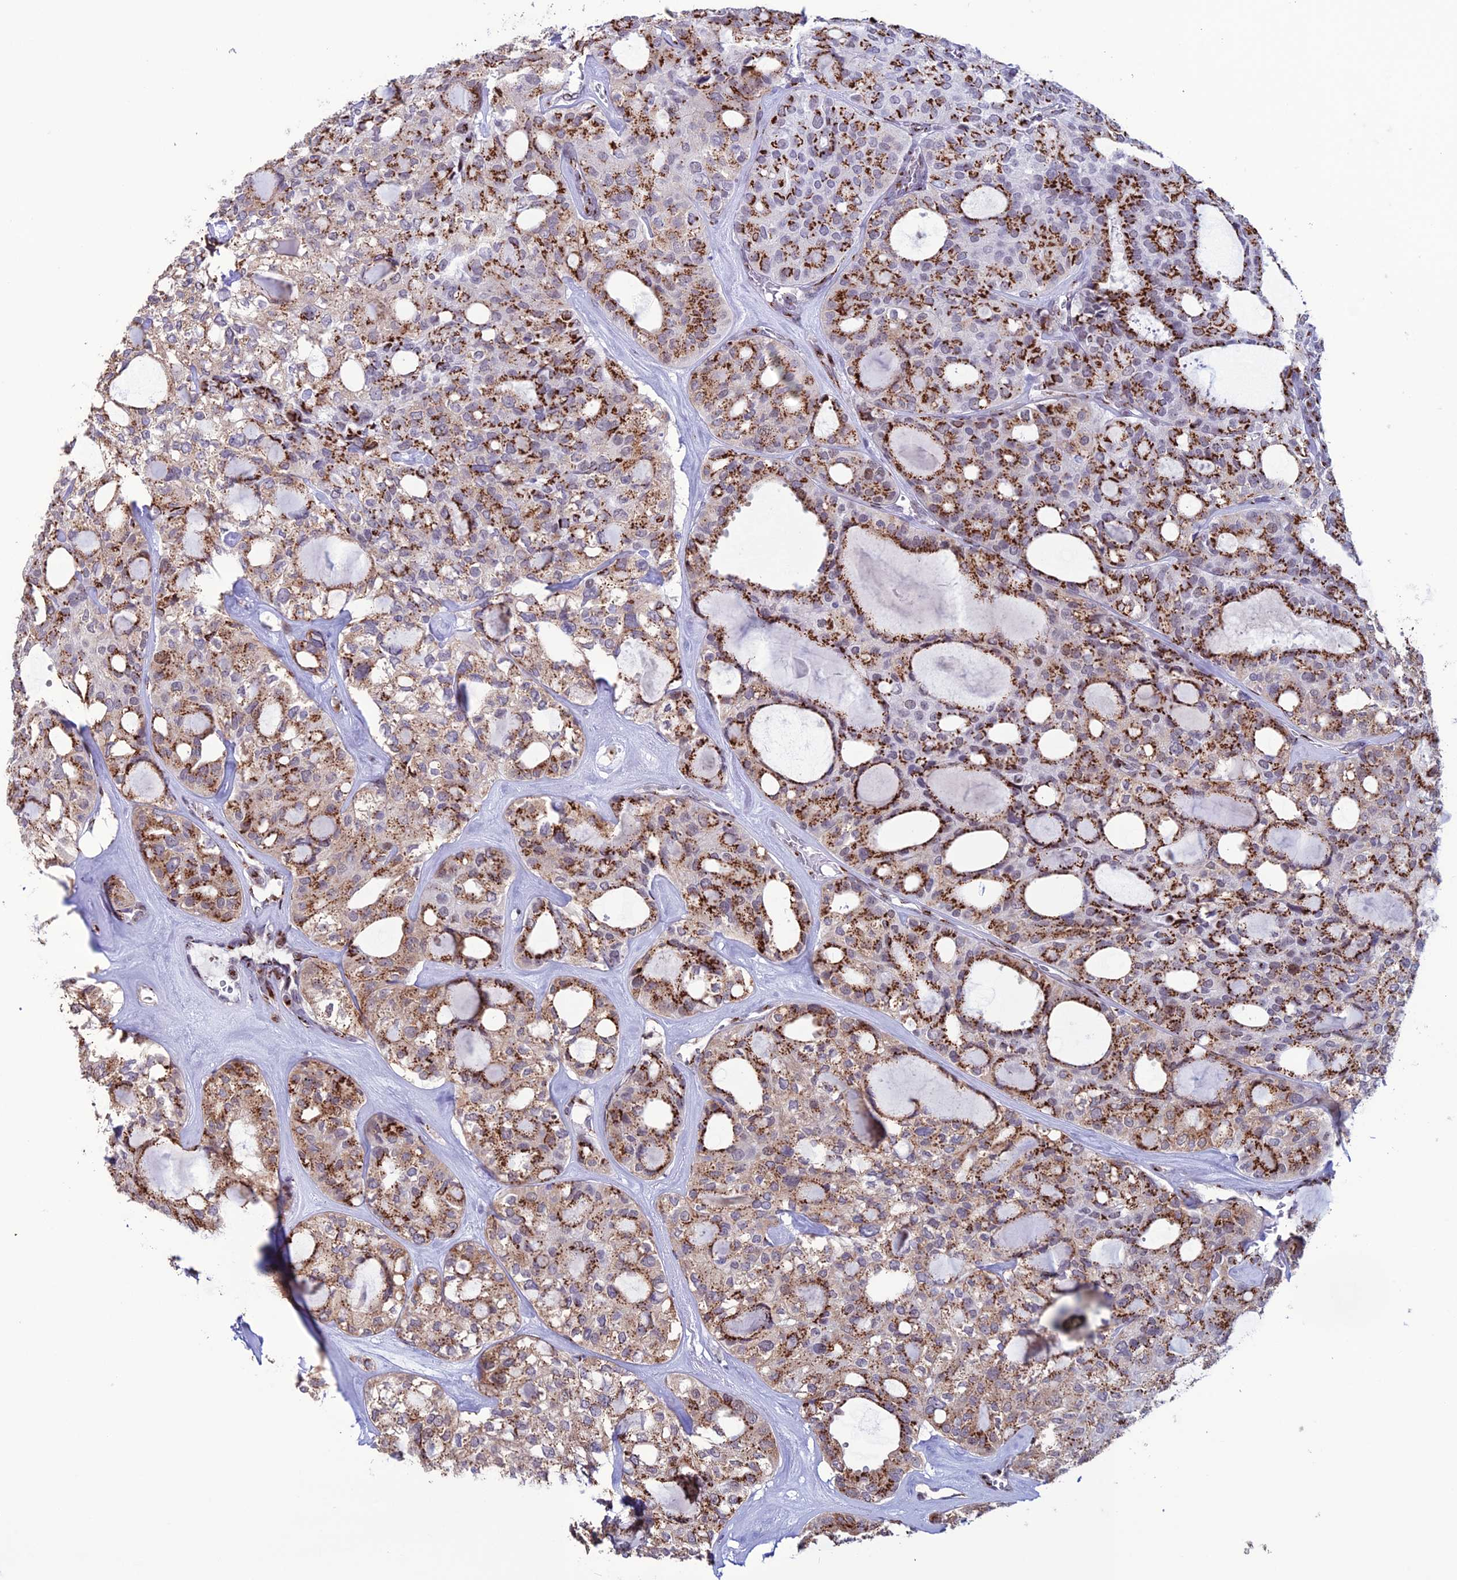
{"staining": {"intensity": "strong", "quantity": "25%-75%", "location": "cytoplasmic/membranous"}, "tissue": "thyroid cancer", "cell_type": "Tumor cells", "image_type": "cancer", "snomed": [{"axis": "morphology", "description": "Follicular adenoma carcinoma, NOS"}, {"axis": "topography", "description": "Thyroid gland"}], "caption": "Follicular adenoma carcinoma (thyroid) was stained to show a protein in brown. There is high levels of strong cytoplasmic/membranous expression in about 25%-75% of tumor cells.", "gene": "PLEKHA4", "patient": {"sex": "male", "age": 75}}